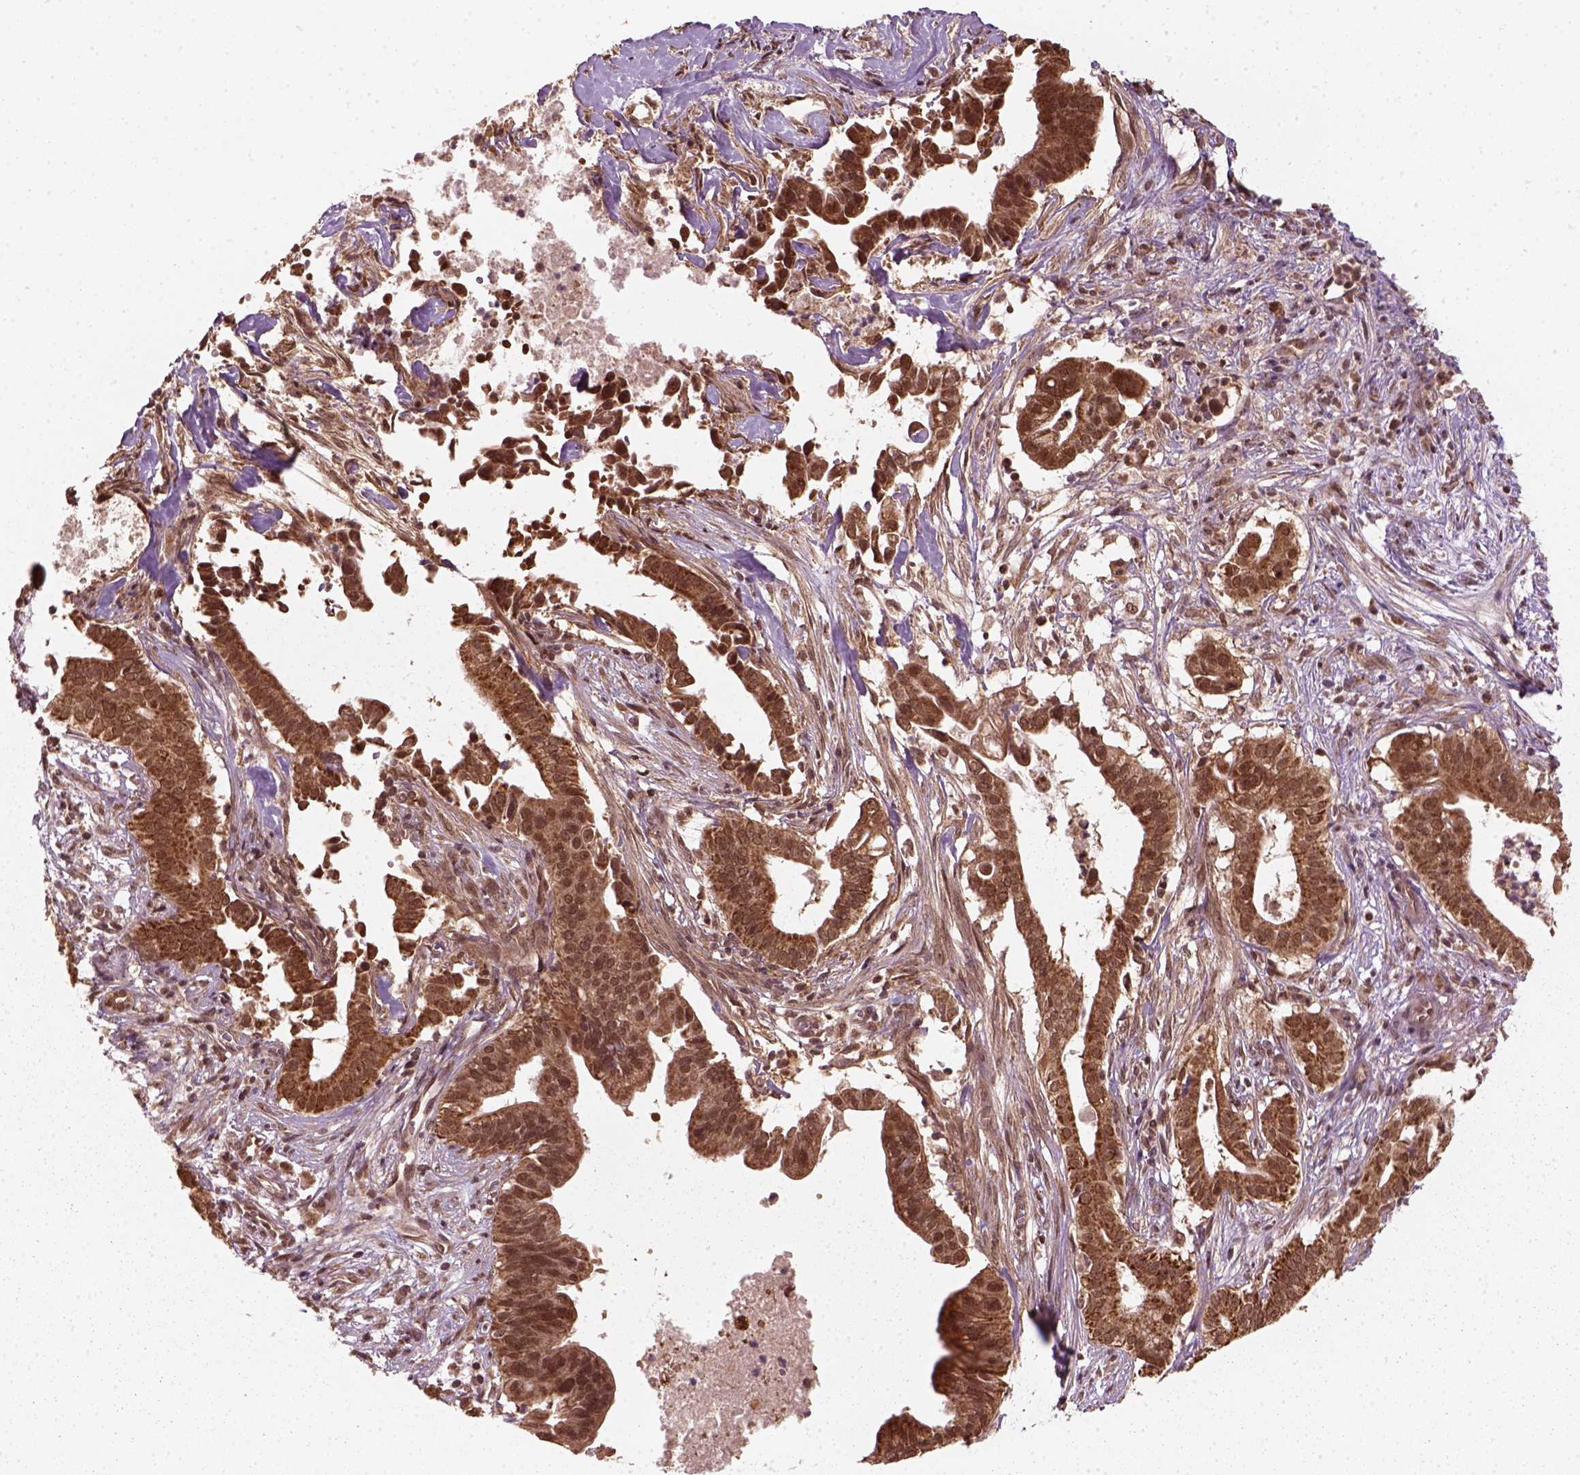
{"staining": {"intensity": "strong", "quantity": ">75%", "location": "cytoplasmic/membranous"}, "tissue": "pancreatic cancer", "cell_type": "Tumor cells", "image_type": "cancer", "snomed": [{"axis": "morphology", "description": "Adenocarcinoma, NOS"}, {"axis": "topography", "description": "Pancreas"}], "caption": "Protein staining reveals strong cytoplasmic/membranous expression in approximately >75% of tumor cells in pancreatic cancer.", "gene": "NUDT9", "patient": {"sex": "male", "age": 61}}